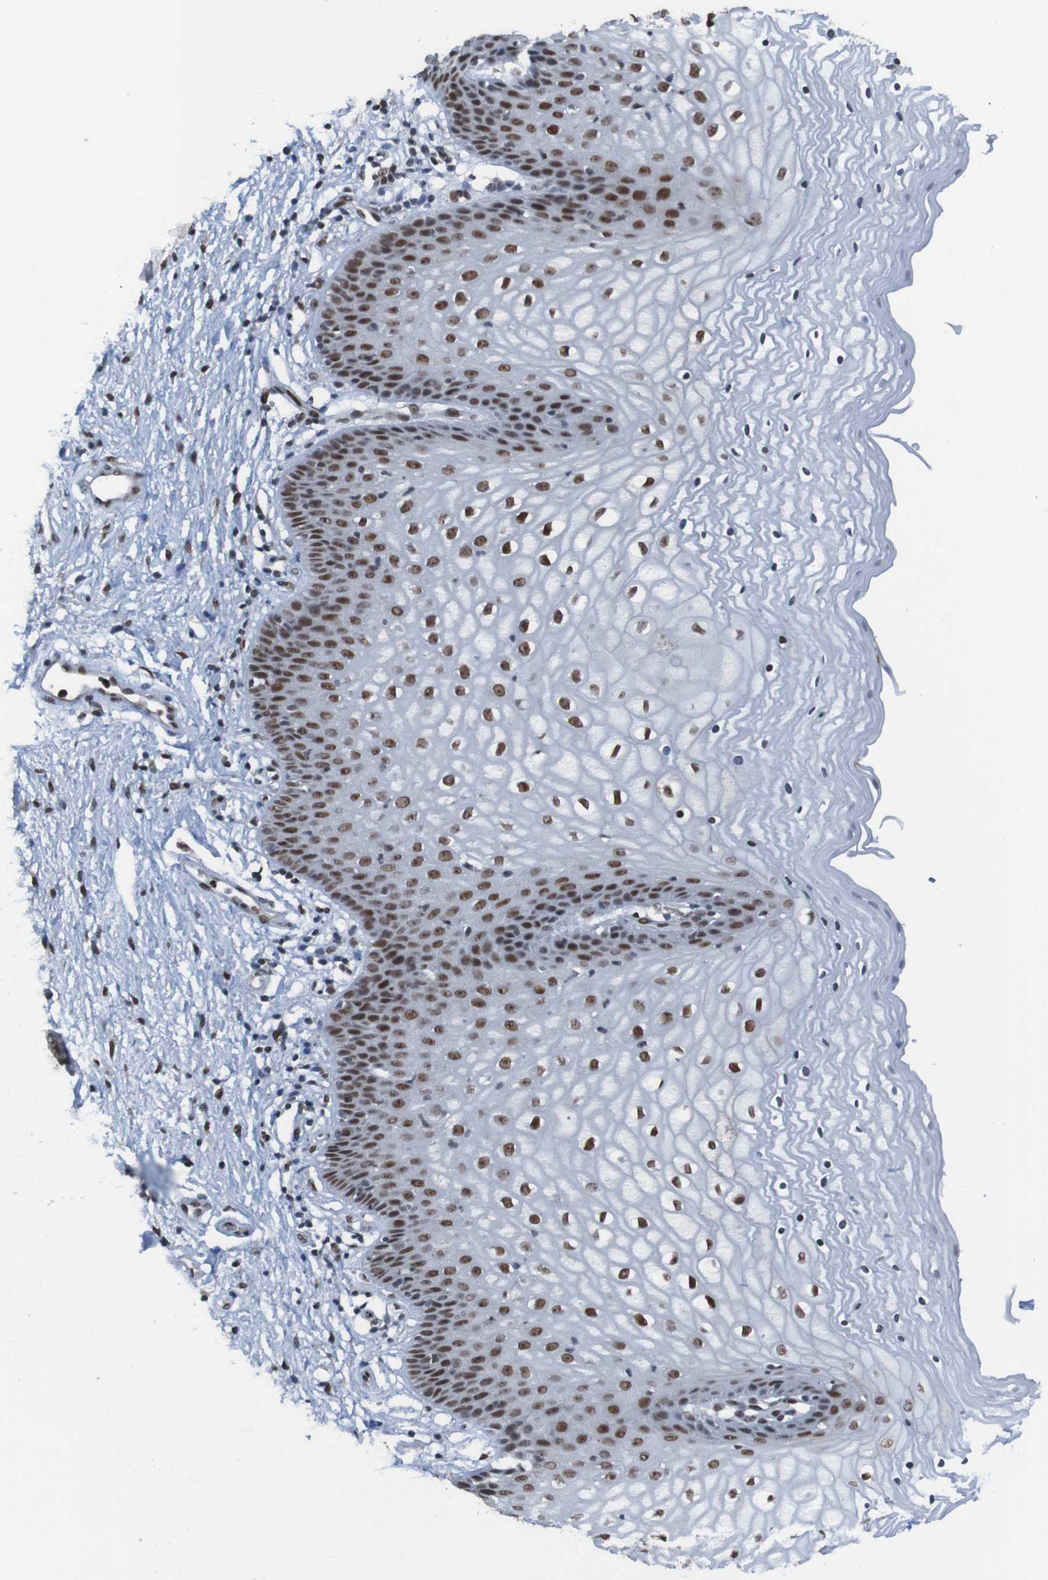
{"staining": {"intensity": "strong", "quantity": ">75%", "location": "nuclear"}, "tissue": "vagina", "cell_type": "Squamous epithelial cells", "image_type": "normal", "snomed": [{"axis": "morphology", "description": "Normal tissue, NOS"}, {"axis": "topography", "description": "Vagina"}], "caption": "Immunohistochemistry staining of unremarkable vagina, which shows high levels of strong nuclear positivity in approximately >75% of squamous epithelial cells indicating strong nuclear protein expression. The staining was performed using DAB (3,3'-diaminobenzidine) (brown) for protein detection and nuclei were counterstained in hematoxylin (blue).", "gene": "PHF2", "patient": {"sex": "female", "age": 34}}